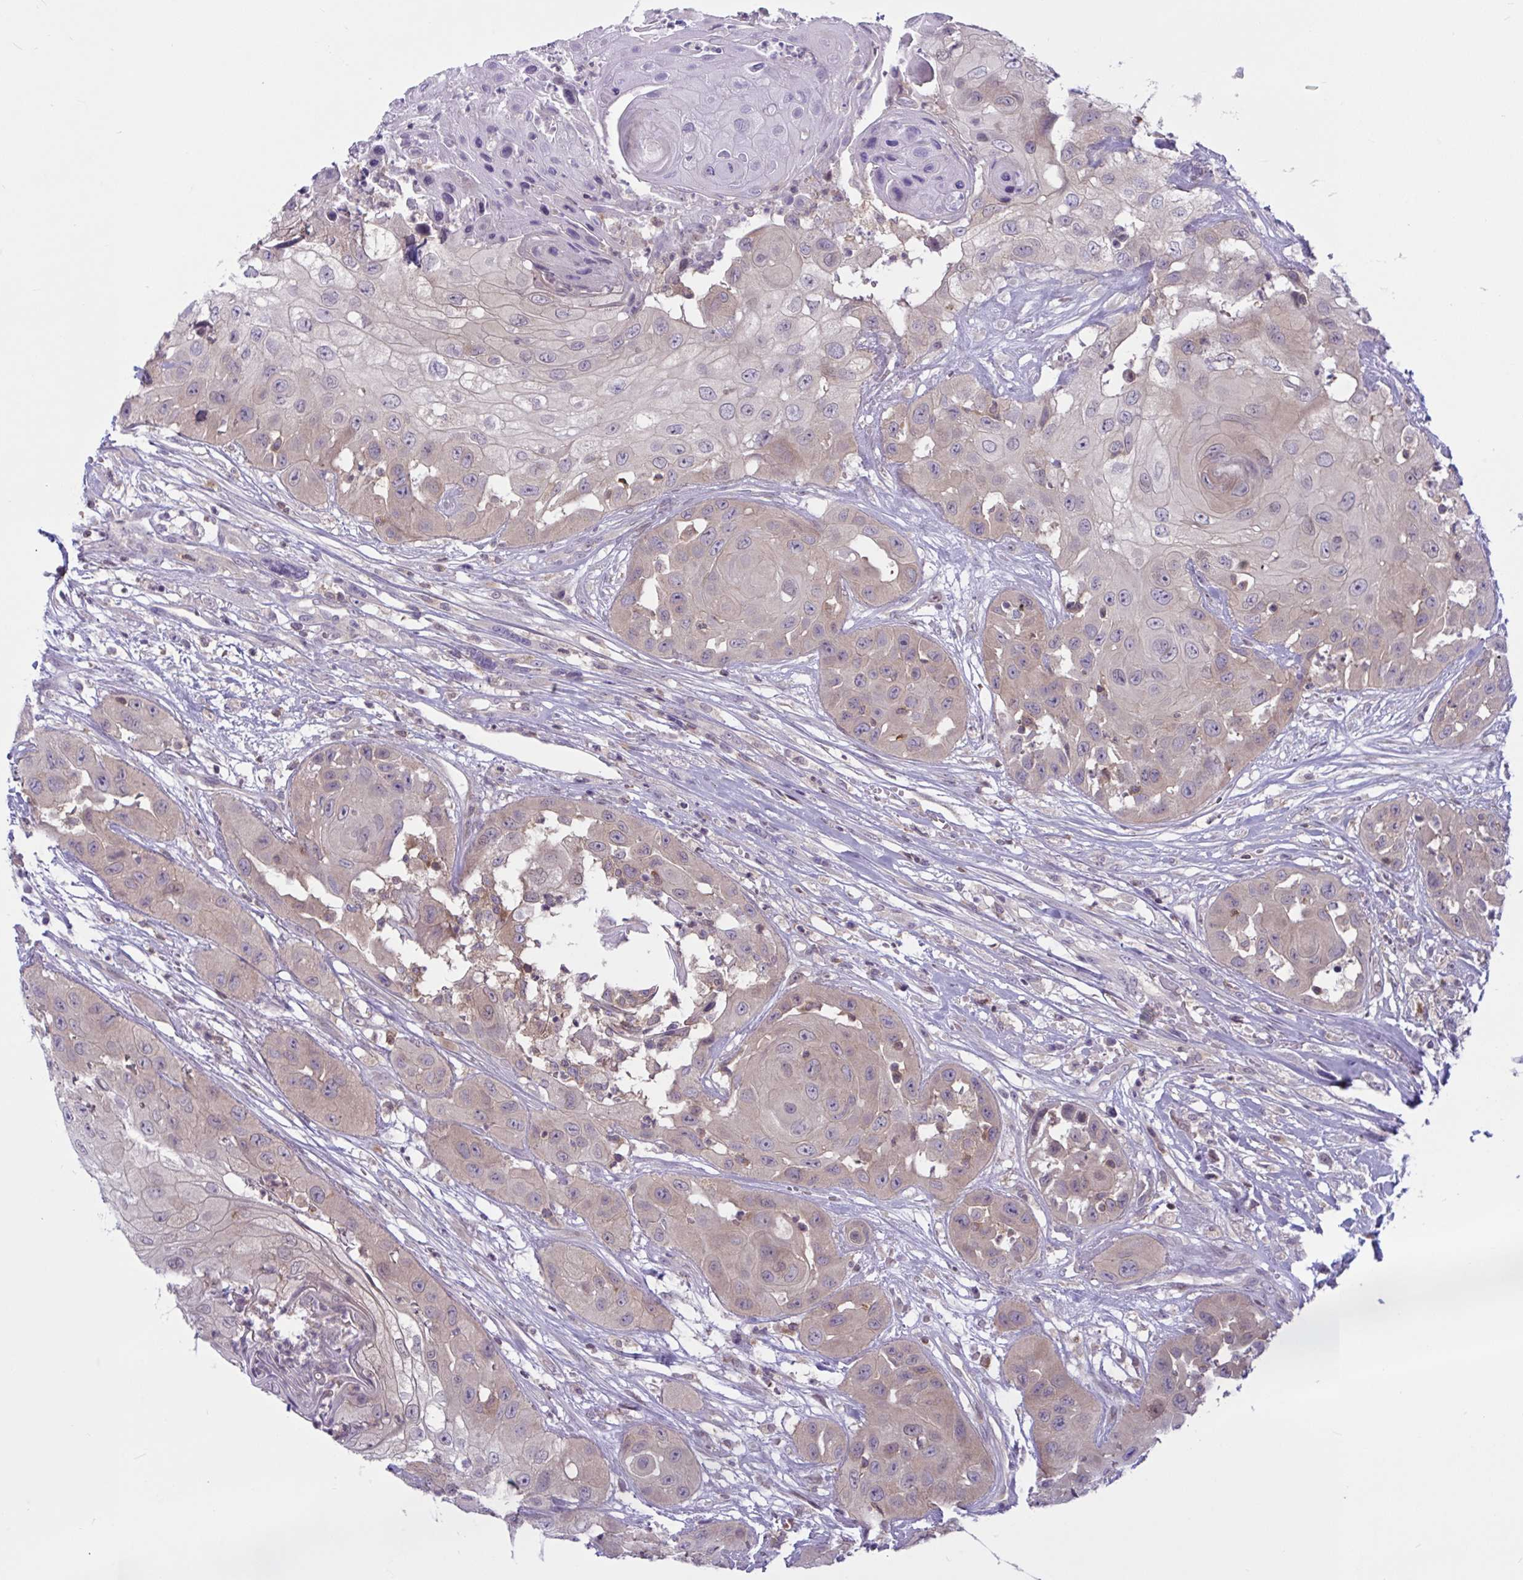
{"staining": {"intensity": "weak", "quantity": "<25%", "location": "cytoplasmic/membranous"}, "tissue": "head and neck cancer", "cell_type": "Tumor cells", "image_type": "cancer", "snomed": [{"axis": "morphology", "description": "Squamous cell carcinoma, NOS"}, {"axis": "topography", "description": "Head-Neck"}], "caption": "Squamous cell carcinoma (head and neck) was stained to show a protein in brown. There is no significant staining in tumor cells.", "gene": "TANK", "patient": {"sex": "male", "age": 83}}